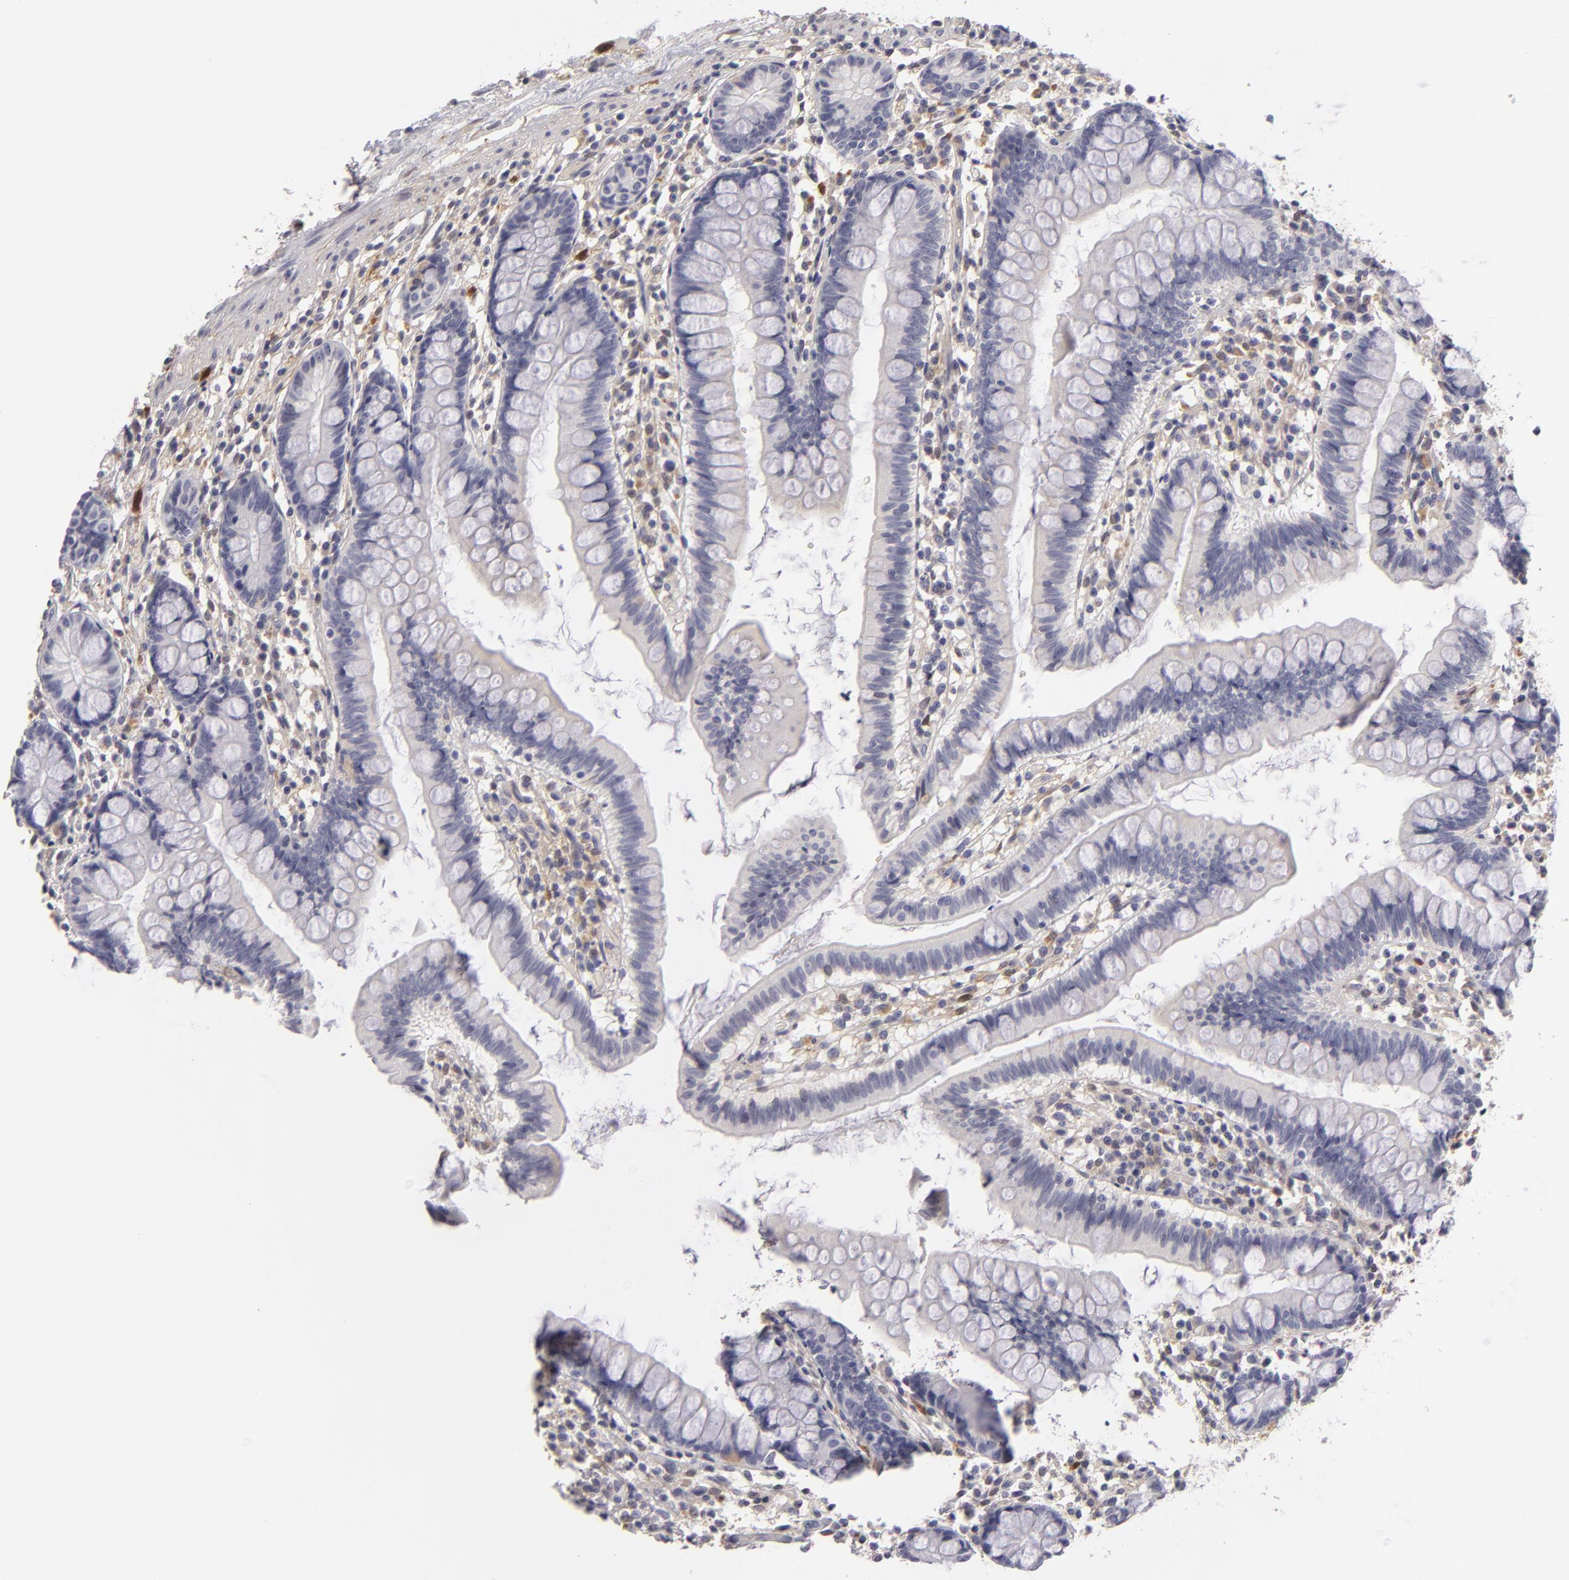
{"staining": {"intensity": "negative", "quantity": "none", "location": "none"}, "tissue": "small intestine", "cell_type": "Glandular cells", "image_type": "normal", "snomed": [{"axis": "morphology", "description": "Normal tissue, NOS"}, {"axis": "topography", "description": "Small intestine"}], "caption": "Benign small intestine was stained to show a protein in brown. There is no significant positivity in glandular cells. (Brightfield microscopy of DAB immunohistochemistry (IHC) at high magnification).", "gene": "EFS", "patient": {"sex": "female", "age": 51}}